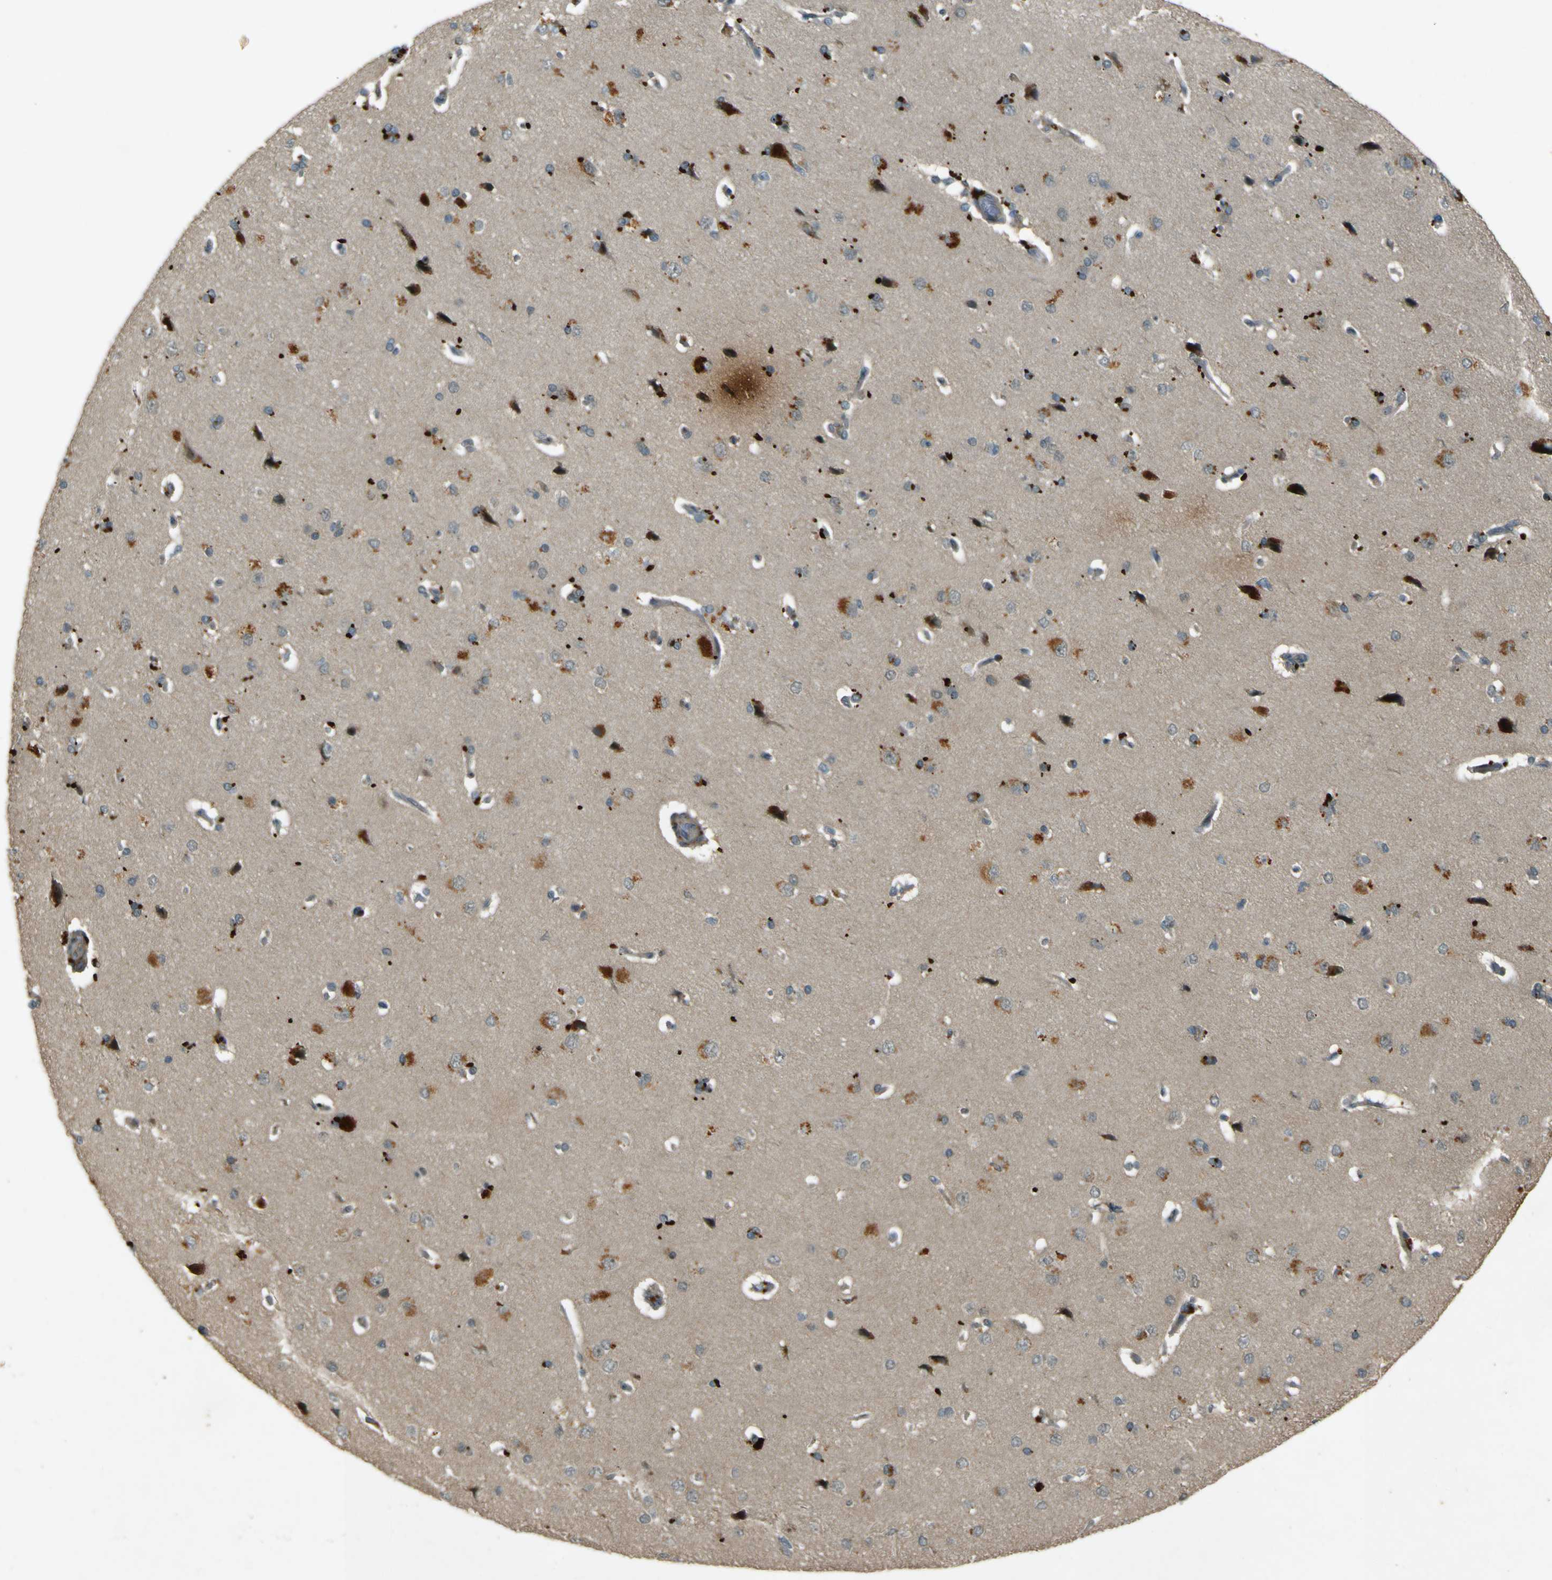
{"staining": {"intensity": "negative", "quantity": "none", "location": "none"}, "tissue": "cerebral cortex", "cell_type": "Endothelial cells", "image_type": "normal", "snomed": [{"axis": "morphology", "description": "Normal tissue, NOS"}, {"axis": "topography", "description": "Cerebral cortex"}], "caption": "IHC histopathology image of unremarkable cerebral cortex: human cerebral cortex stained with DAB shows no significant protein expression in endothelial cells.", "gene": "MPDZ", "patient": {"sex": "male", "age": 62}}